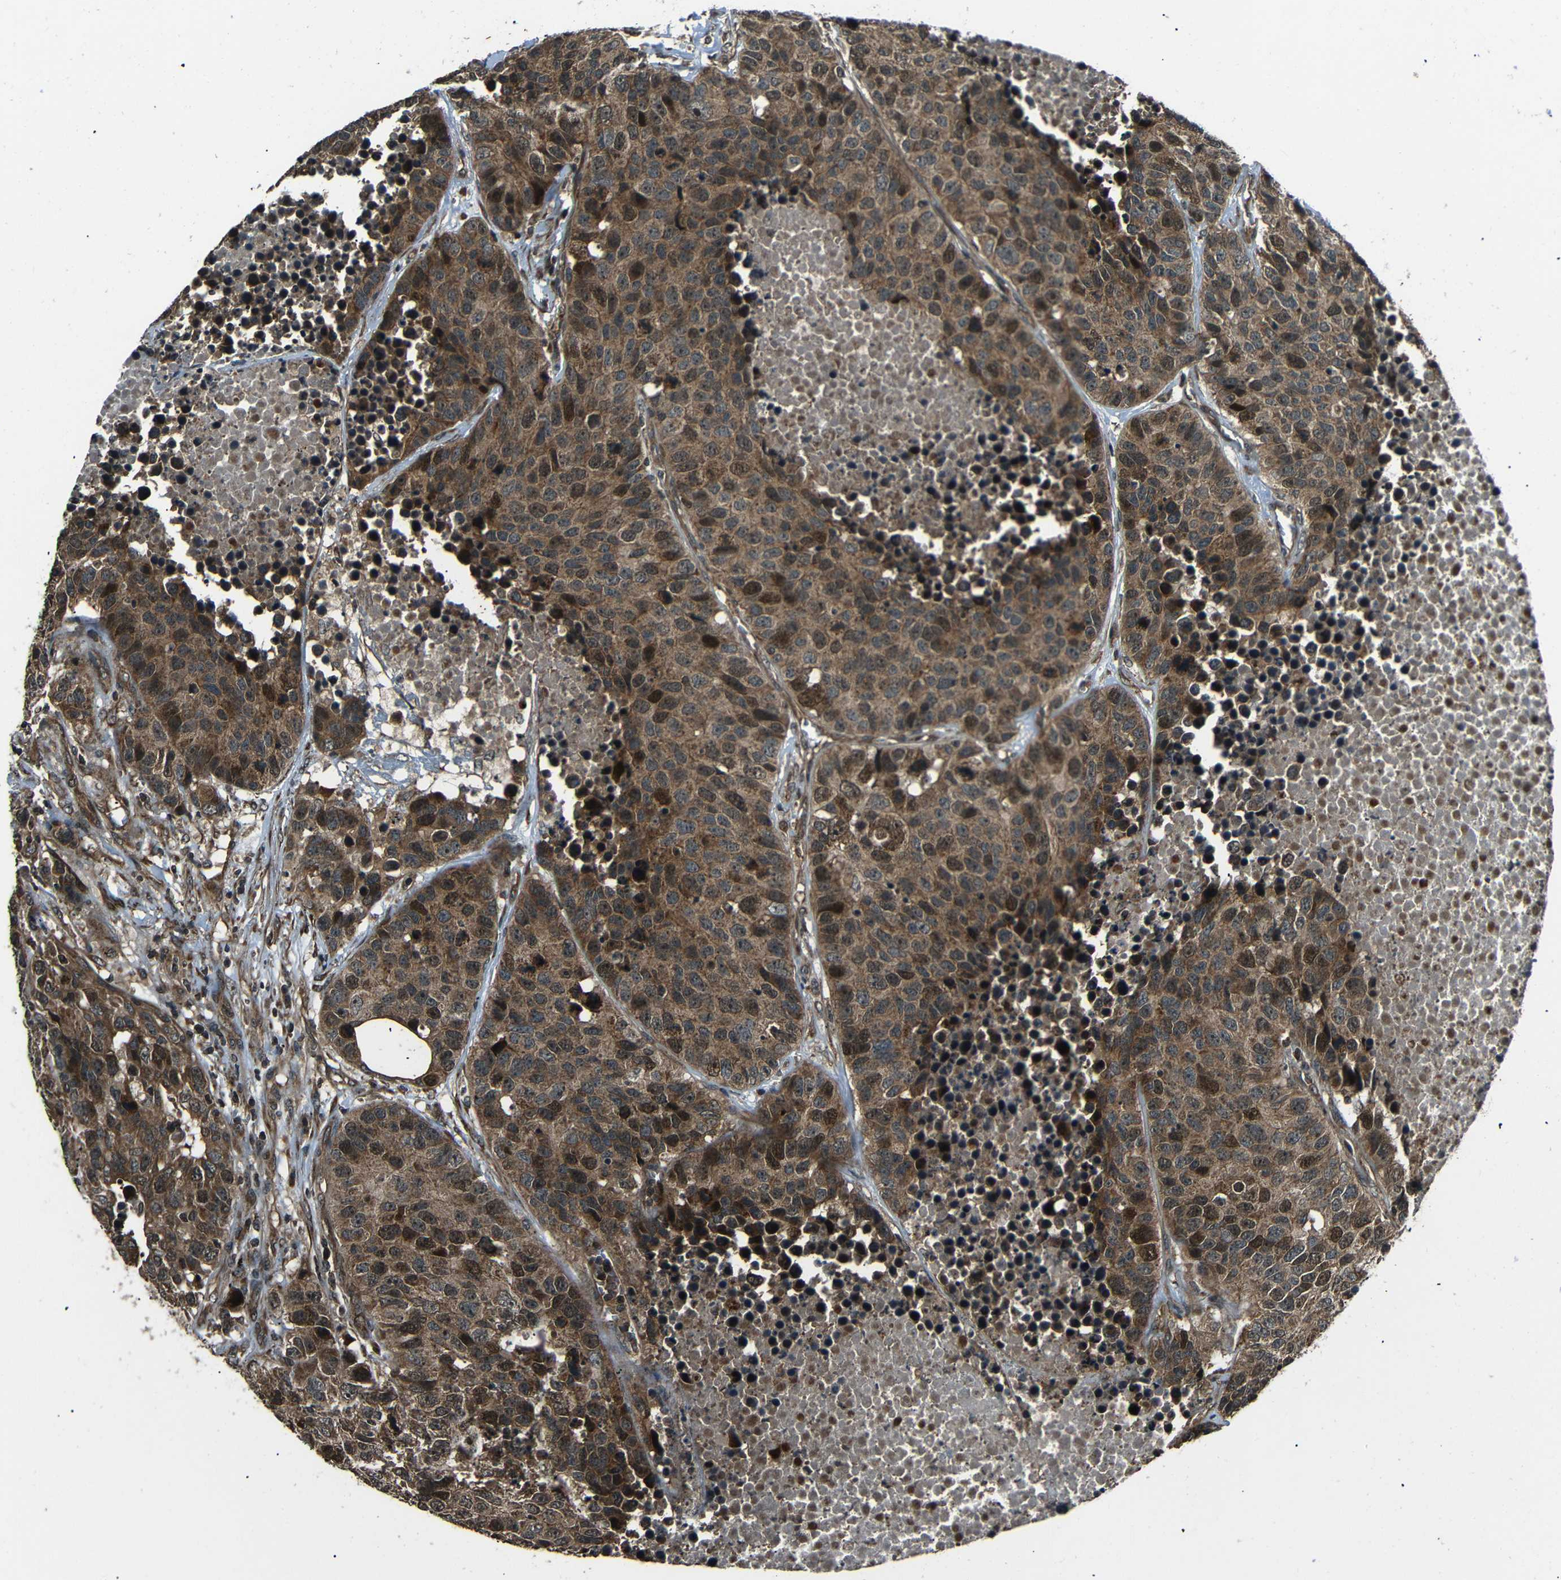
{"staining": {"intensity": "strong", "quantity": ">75%", "location": "cytoplasmic/membranous,nuclear"}, "tissue": "carcinoid", "cell_type": "Tumor cells", "image_type": "cancer", "snomed": [{"axis": "morphology", "description": "Carcinoid, malignant, NOS"}, {"axis": "topography", "description": "Lung"}], "caption": "Human carcinoid (malignant) stained for a protein (brown) shows strong cytoplasmic/membranous and nuclear positive expression in approximately >75% of tumor cells.", "gene": "PLK2", "patient": {"sex": "male", "age": 60}}